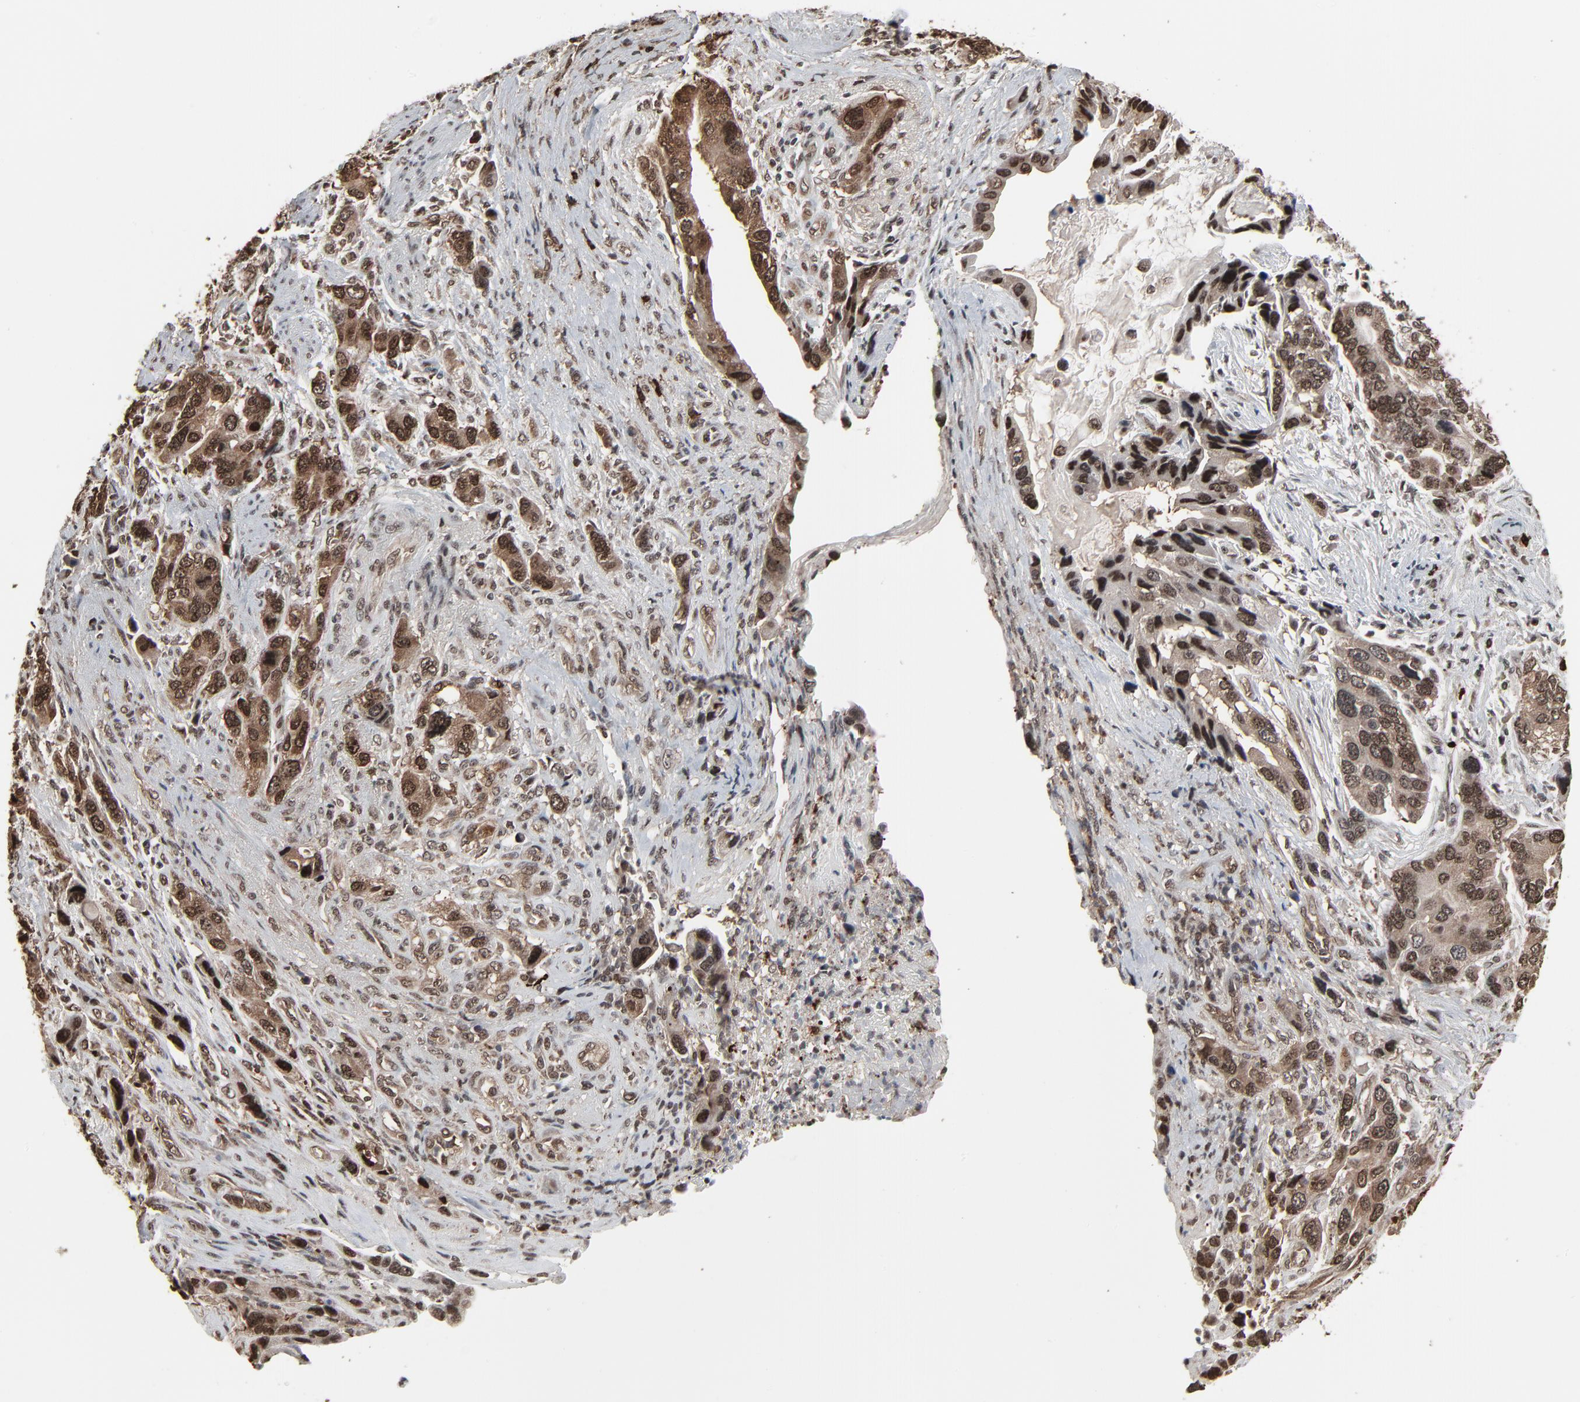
{"staining": {"intensity": "strong", "quantity": ">75%", "location": "cytoplasmic/membranous,nuclear"}, "tissue": "stomach cancer", "cell_type": "Tumor cells", "image_type": "cancer", "snomed": [{"axis": "morphology", "description": "Adenocarcinoma, NOS"}, {"axis": "topography", "description": "Stomach, lower"}], "caption": "Stomach cancer tissue demonstrates strong cytoplasmic/membranous and nuclear staining in approximately >75% of tumor cells, visualized by immunohistochemistry.", "gene": "MEIS2", "patient": {"sex": "female", "age": 93}}